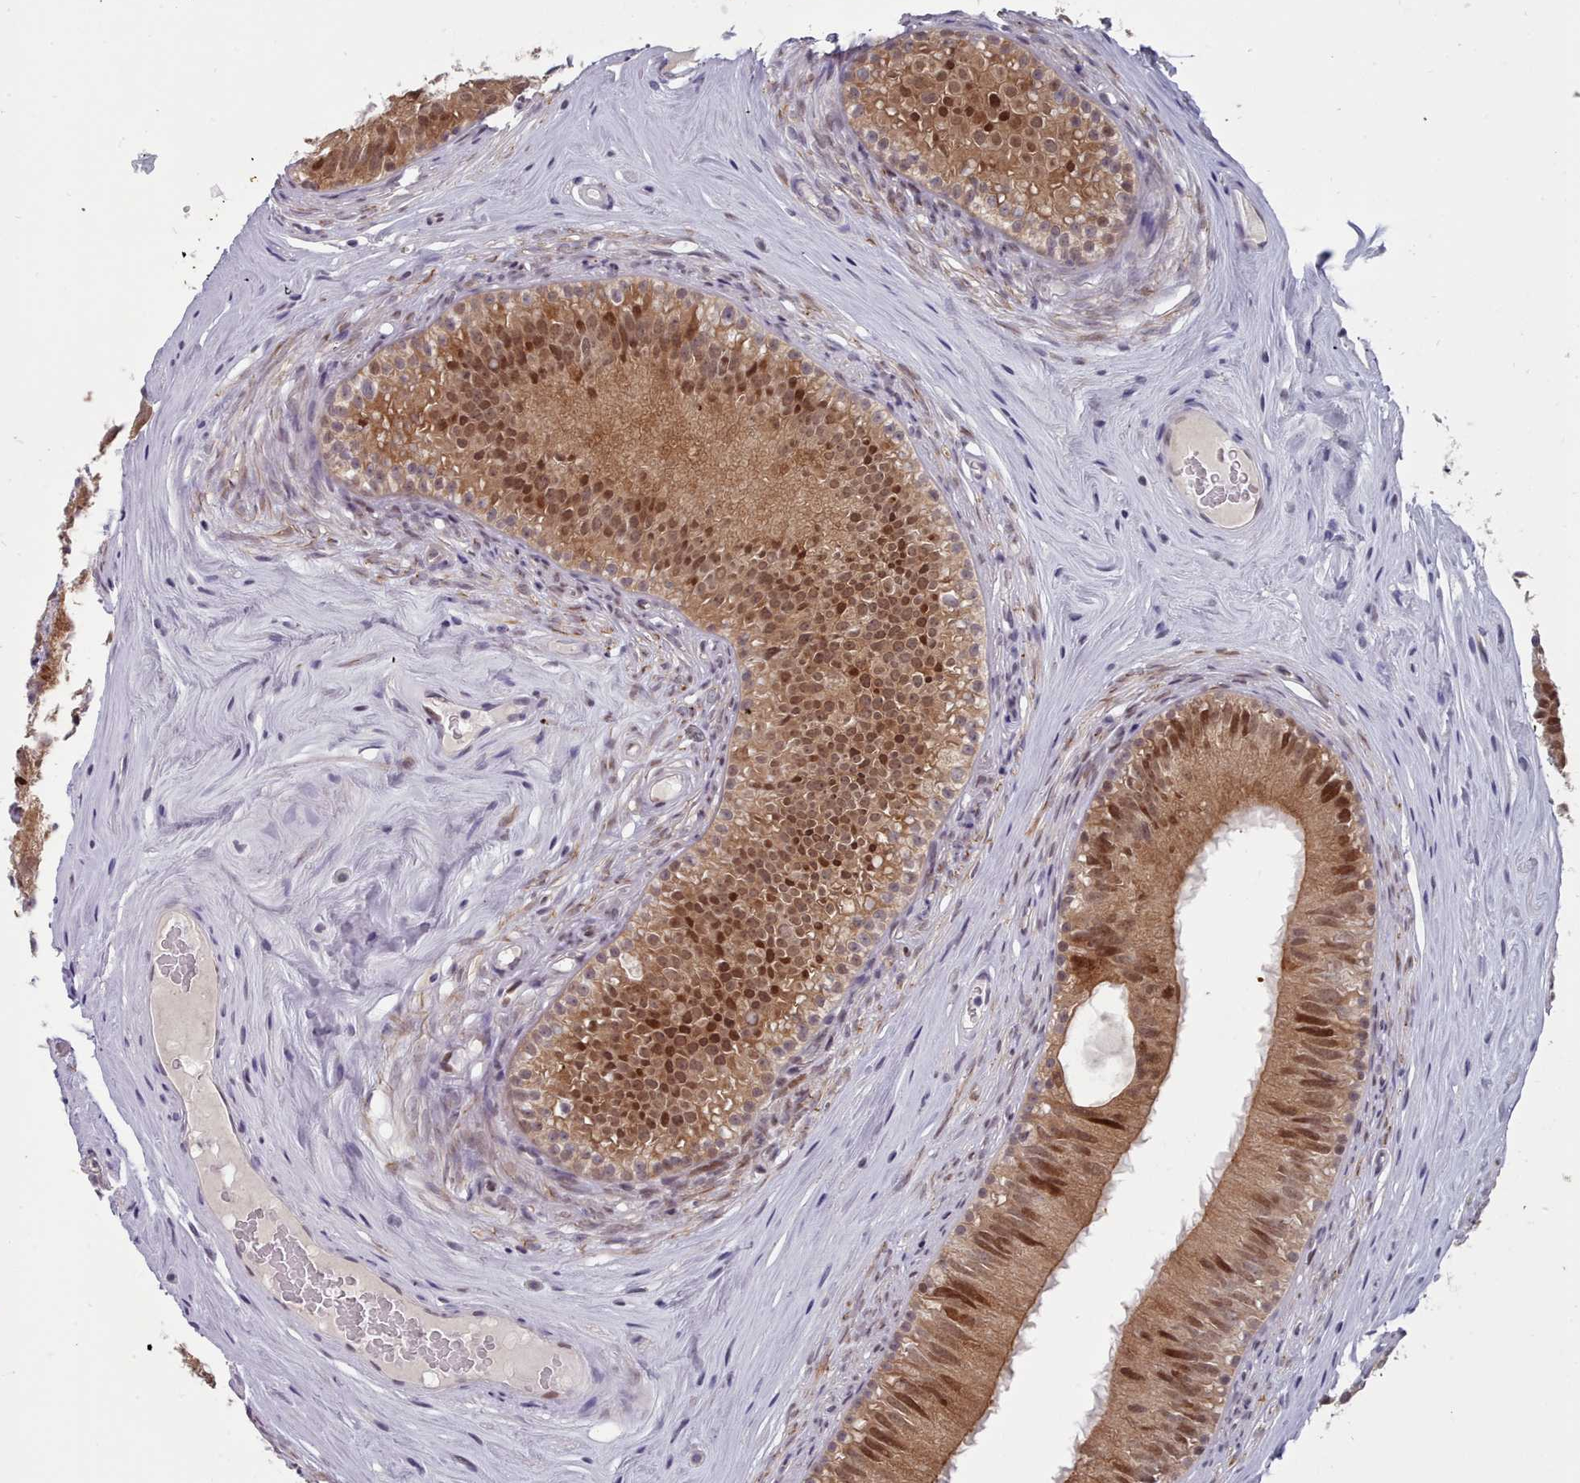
{"staining": {"intensity": "moderate", "quantity": ">75%", "location": "cytoplasmic/membranous,nuclear"}, "tissue": "epididymis", "cell_type": "Glandular cells", "image_type": "normal", "snomed": [{"axis": "morphology", "description": "Normal tissue, NOS"}, {"axis": "topography", "description": "Epididymis"}], "caption": "About >75% of glandular cells in unremarkable epididymis display moderate cytoplasmic/membranous,nuclear protein expression as visualized by brown immunohistochemical staining.", "gene": "GINS1", "patient": {"sex": "male", "age": 45}}